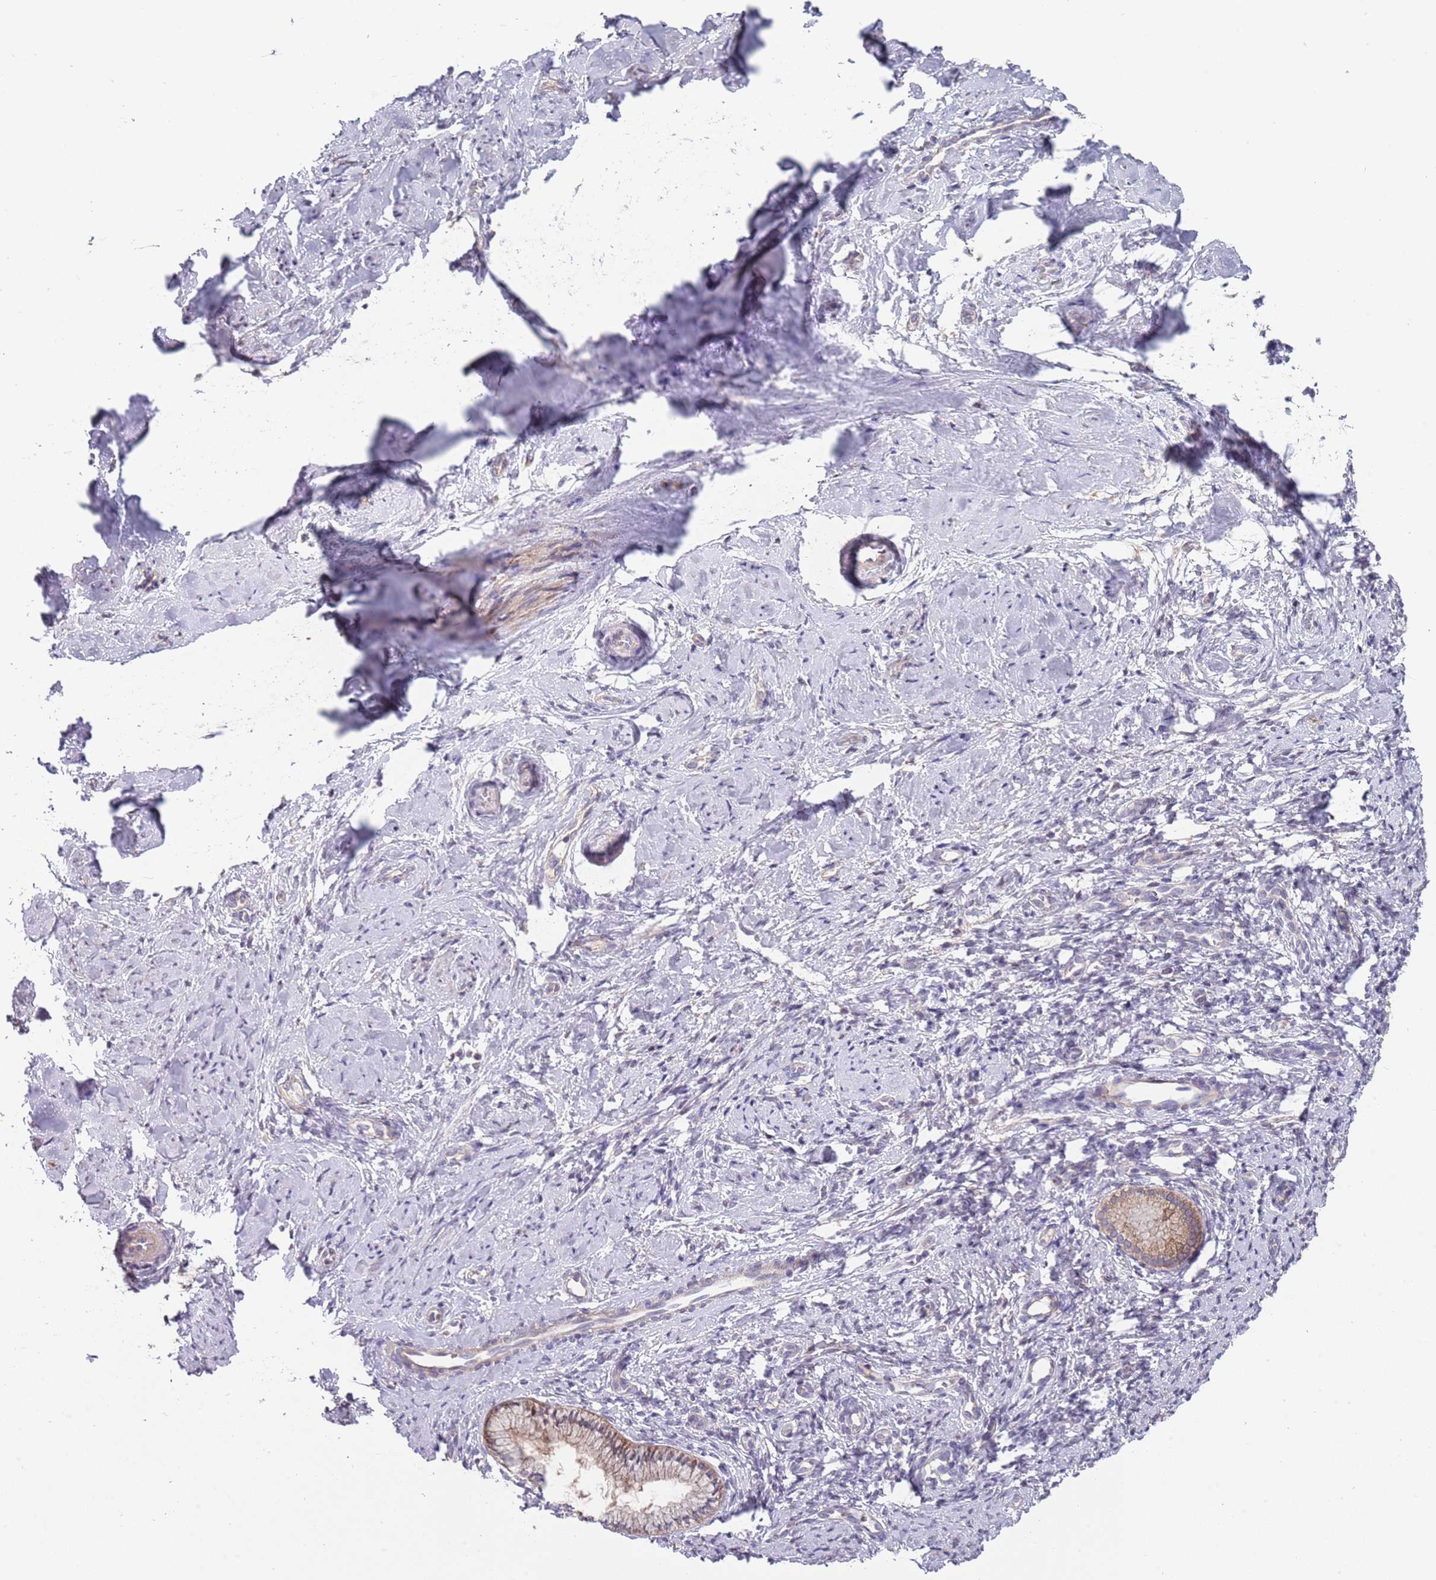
{"staining": {"intensity": "weak", "quantity": ">75%", "location": "cytoplasmic/membranous"}, "tissue": "cervix", "cell_type": "Glandular cells", "image_type": "normal", "snomed": [{"axis": "morphology", "description": "Normal tissue, NOS"}, {"axis": "topography", "description": "Cervix"}], "caption": "High-power microscopy captured an immunohistochemistry photomicrograph of benign cervix, revealing weak cytoplasmic/membranous staining in about >75% of glandular cells. (DAB (3,3'-diaminobenzidine) IHC, brown staining for protein, blue staining for nuclei).", "gene": "ABCC10", "patient": {"sex": "female", "age": 57}}